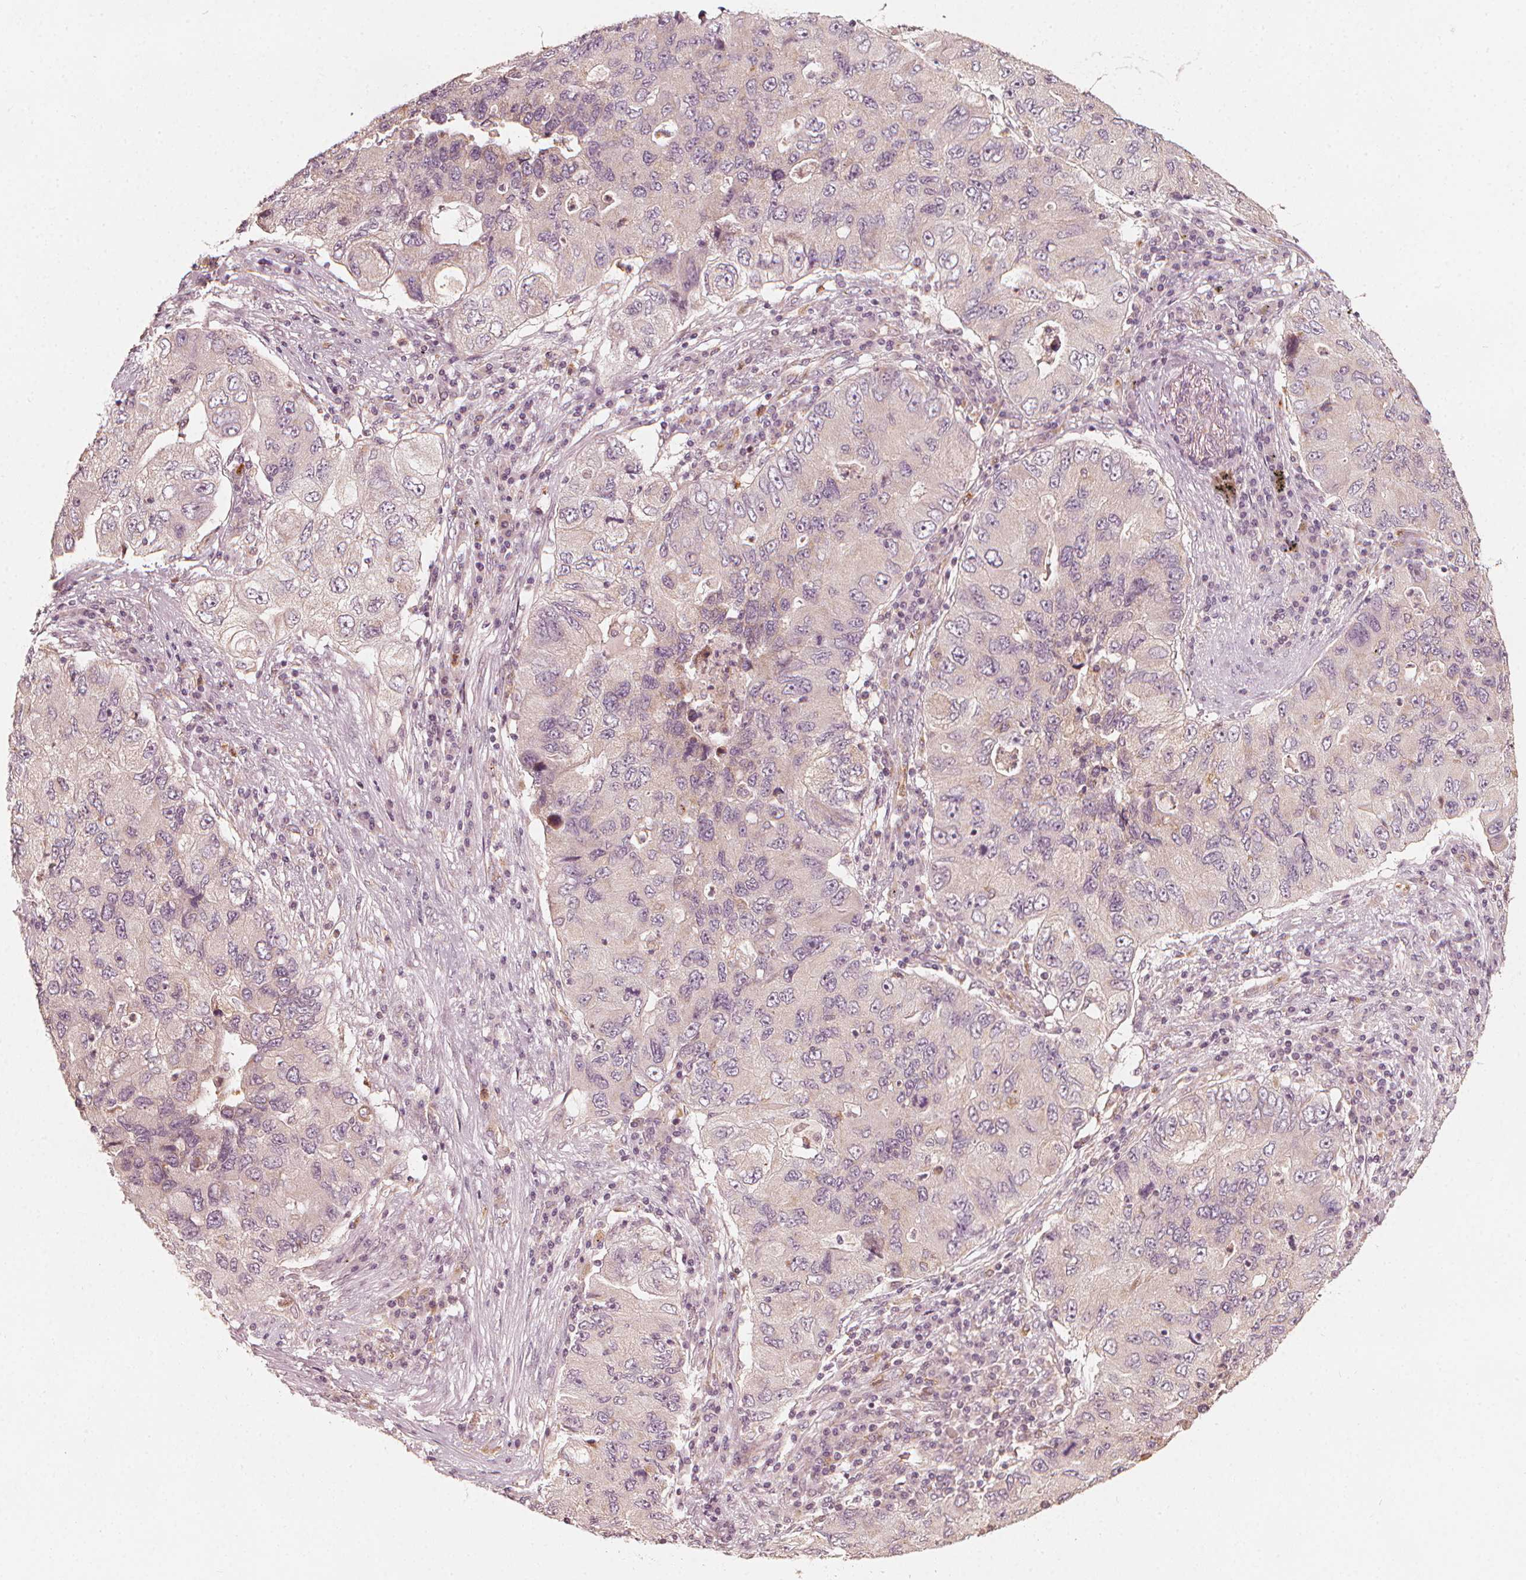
{"staining": {"intensity": "negative", "quantity": "none", "location": "none"}, "tissue": "lung cancer", "cell_type": "Tumor cells", "image_type": "cancer", "snomed": [{"axis": "morphology", "description": "Adenocarcinoma, NOS"}, {"axis": "morphology", "description": "Adenocarcinoma, metastatic, NOS"}, {"axis": "topography", "description": "Lymph node"}, {"axis": "topography", "description": "Lung"}], "caption": "Immunohistochemistry image of lung cancer (metastatic adenocarcinoma) stained for a protein (brown), which exhibits no staining in tumor cells.", "gene": "NPC1L1", "patient": {"sex": "female", "age": 54}}